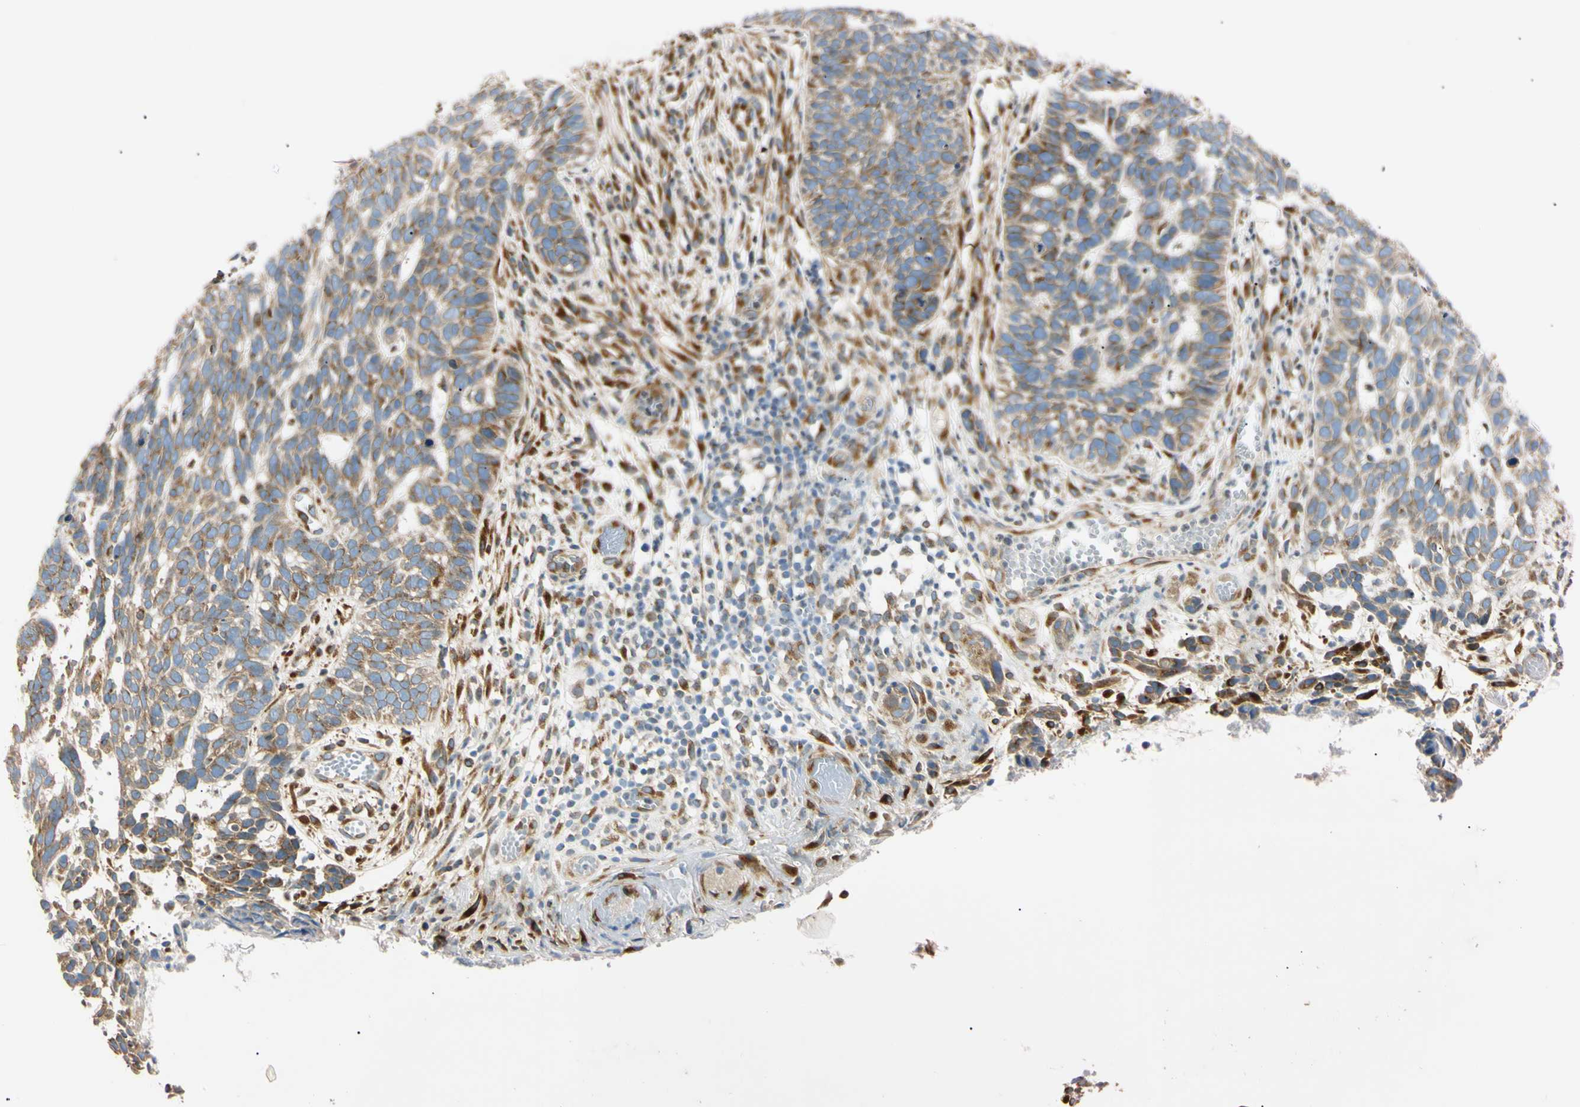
{"staining": {"intensity": "weak", "quantity": ">75%", "location": "cytoplasmic/membranous"}, "tissue": "skin cancer", "cell_type": "Tumor cells", "image_type": "cancer", "snomed": [{"axis": "morphology", "description": "Basal cell carcinoma"}, {"axis": "topography", "description": "Skin"}], "caption": "Skin cancer (basal cell carcinoma) stained with IHC demonstrates weak cytoplasmic/membranous staining in about >75% of tumor cells. The protein of interest is shown in brown color, while the nuclei are stained blue.", "gene": "IER3IP1", "patient": {"sex": "male", "age": 87}}